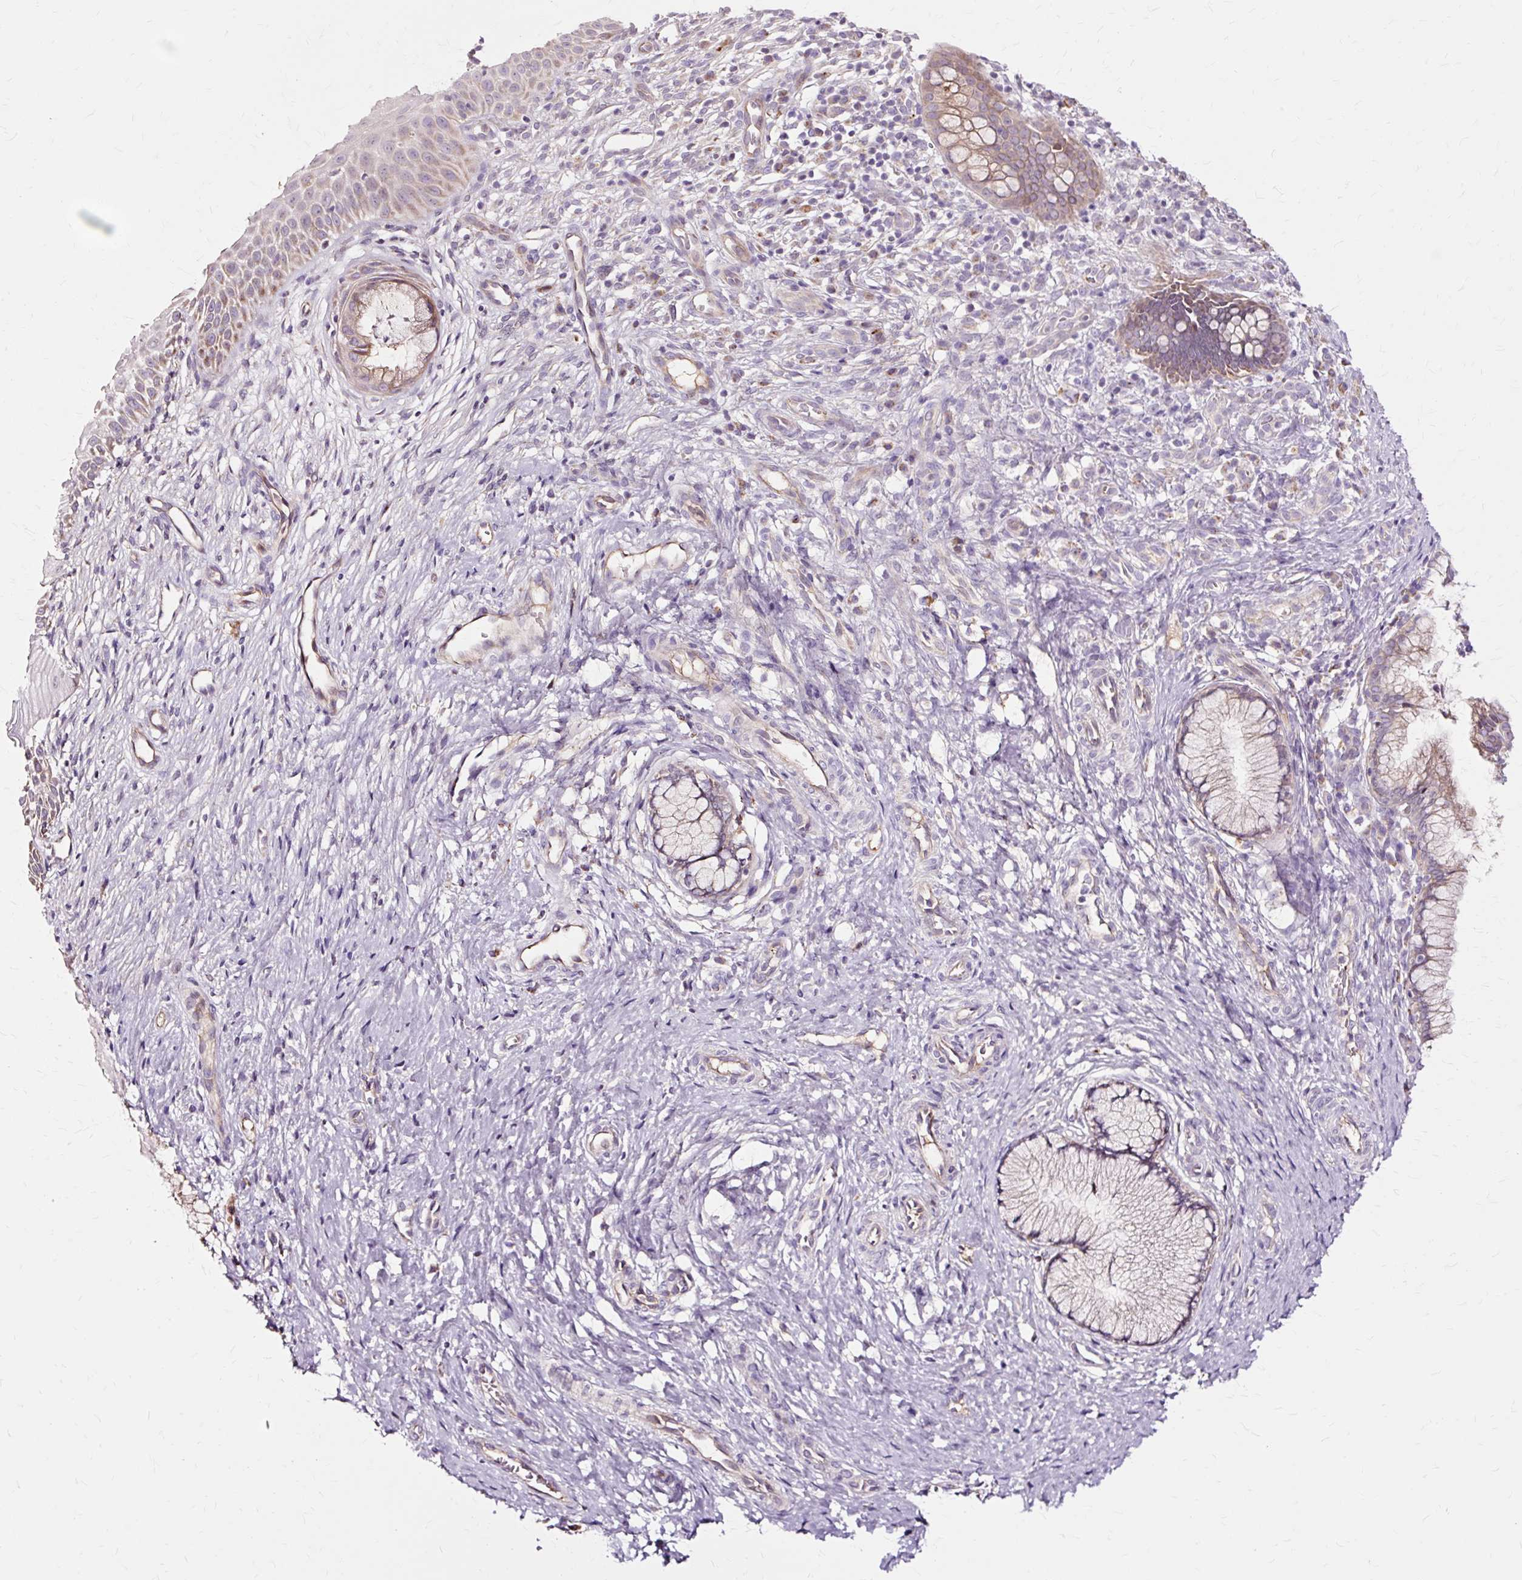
{"staining": {"intensity": "moderate", "quantity": "25%-75%", "location": "cytoplasmic/membranous"}, "tissue": "cervix", "cell_type": "Glandular cells", "image_type": "normal", "snomed": [{"axis": "morphology", "description": "Normal tissue, NOS"}, {"axis": "topography", "description": "Cervix"}], "caption": "An IHC image of benign tissue is shown. Protein staining in brown labels moderate cytoplasmic/membranous positivity in cervix within glandular cells.", "gene": "PDZD2", "patient": {"sex": "female", "age": 36}}